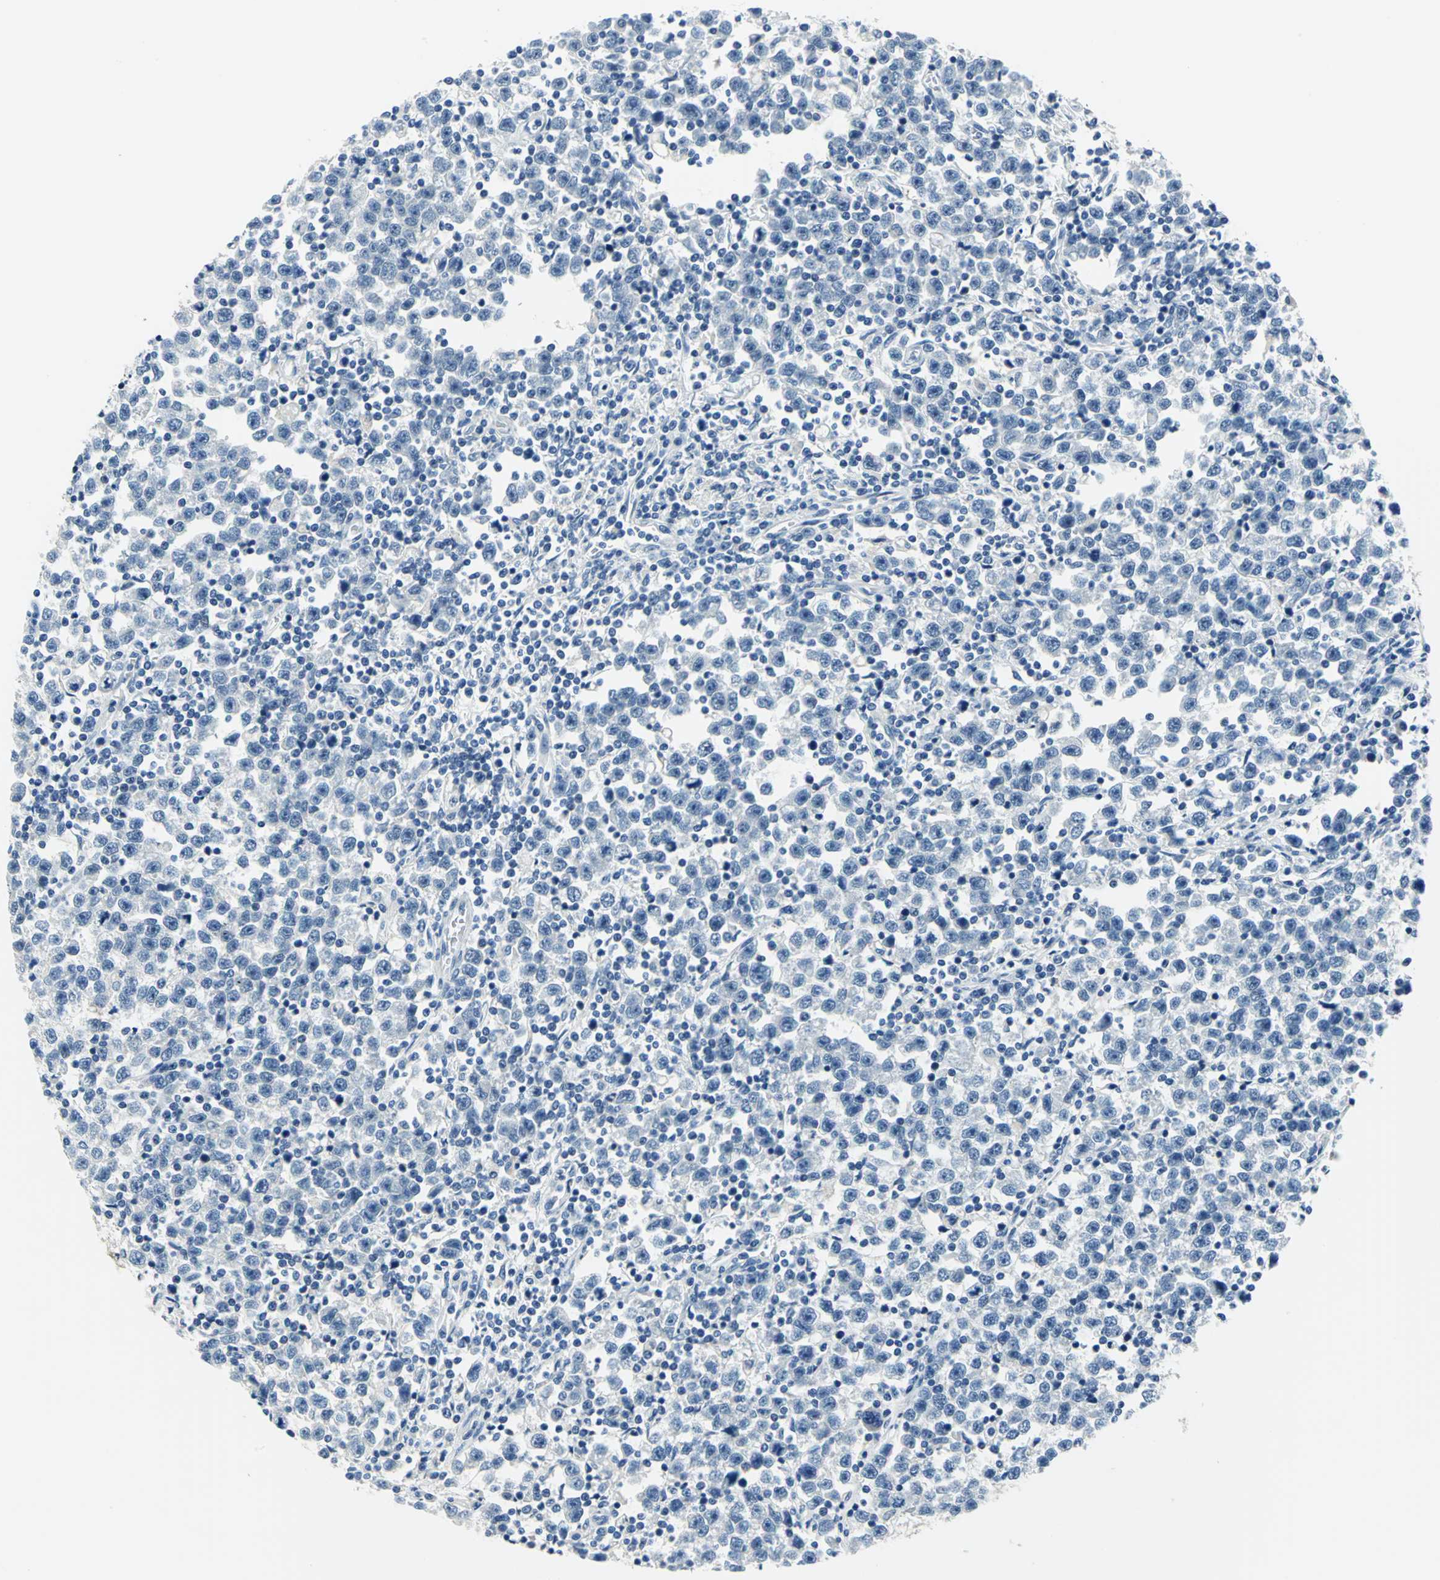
{"staining": {"intensity": "negative", "quantity": "none", "location": "none"}, "tissue": "testis cancer", "cell_type": "Tumor cells", "image_type": "cancer", "snomed": [{"axis": "morphology", "description": "Seminoma, NOS"}, {"axis": "topography", "description": "Testis"}], "caption": "DAB immunohistochemical staining of human testis cancer shows no significant positivity in tumor cells.", "gene": "RAD17", "patient": {"sex": "male", "age": 43}}